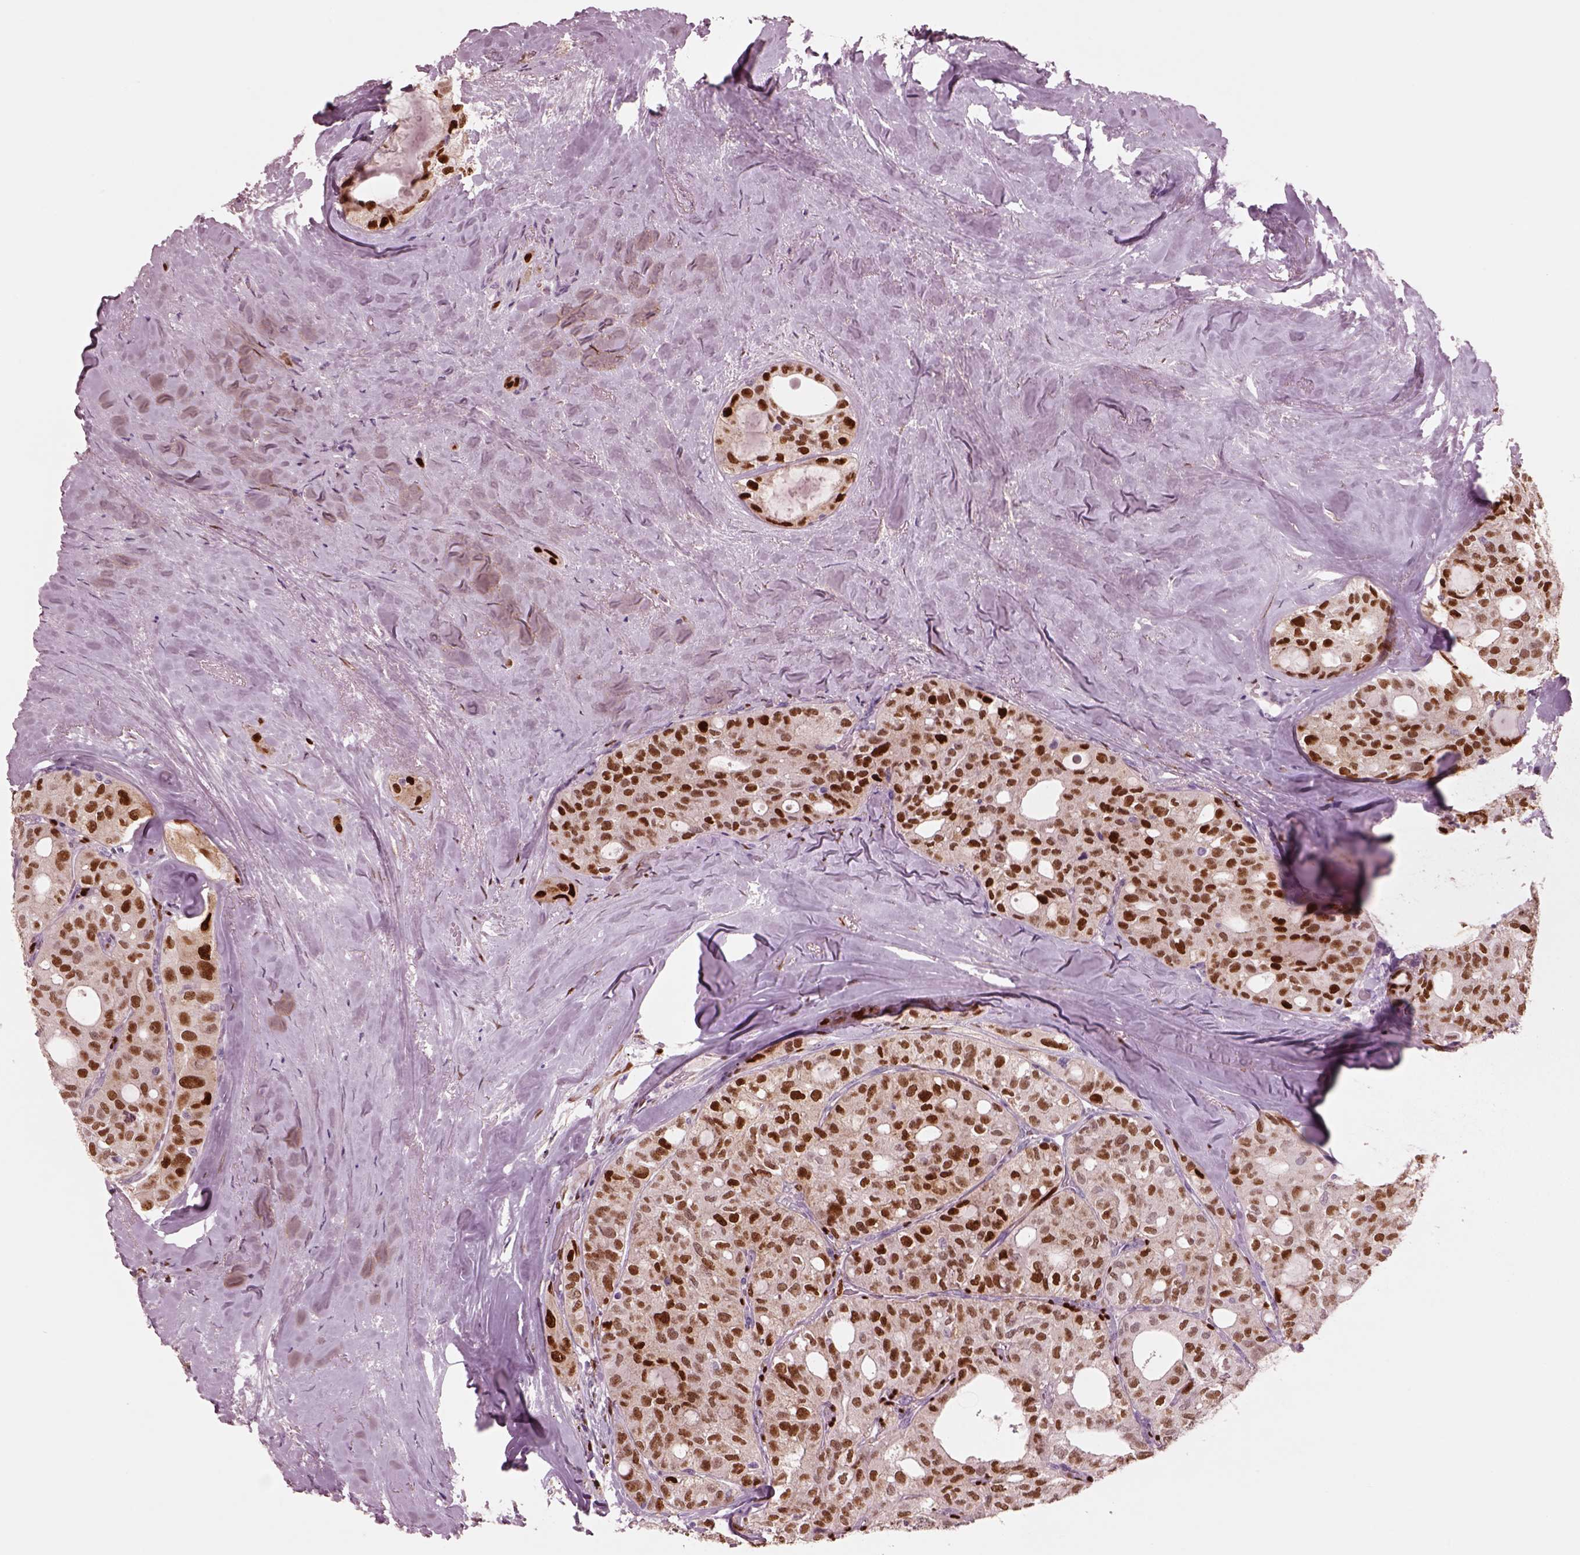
{"staining": {"intensity": "moderate", "quantity": ">75%", "location": "nuclear"}, "tissue": "thyroid cancer", "cell_type": "Tumor cells", "image_type": "cancer", "snomed": [{"axis": "morphology", "description": "Follicular adenoma carcinoma, NOS"}, {"axis": "topography", "description": "Thyroid gland"}], "caption": "IHC staining of thyroid cancer (follicular adenoma carcinoma), which reveals medium levels of moderate nuclear expression in approximately >75% of tumor cells indicating moderate nuclear protein expression. The staining was performed using DAB (3,3'-diaminobenzidine) (brown) for protein detection and nuclei were counterstained in hematoxylin (blue).", "gene": "SOX9", "patient": {"sex": "male", "age": 75}}